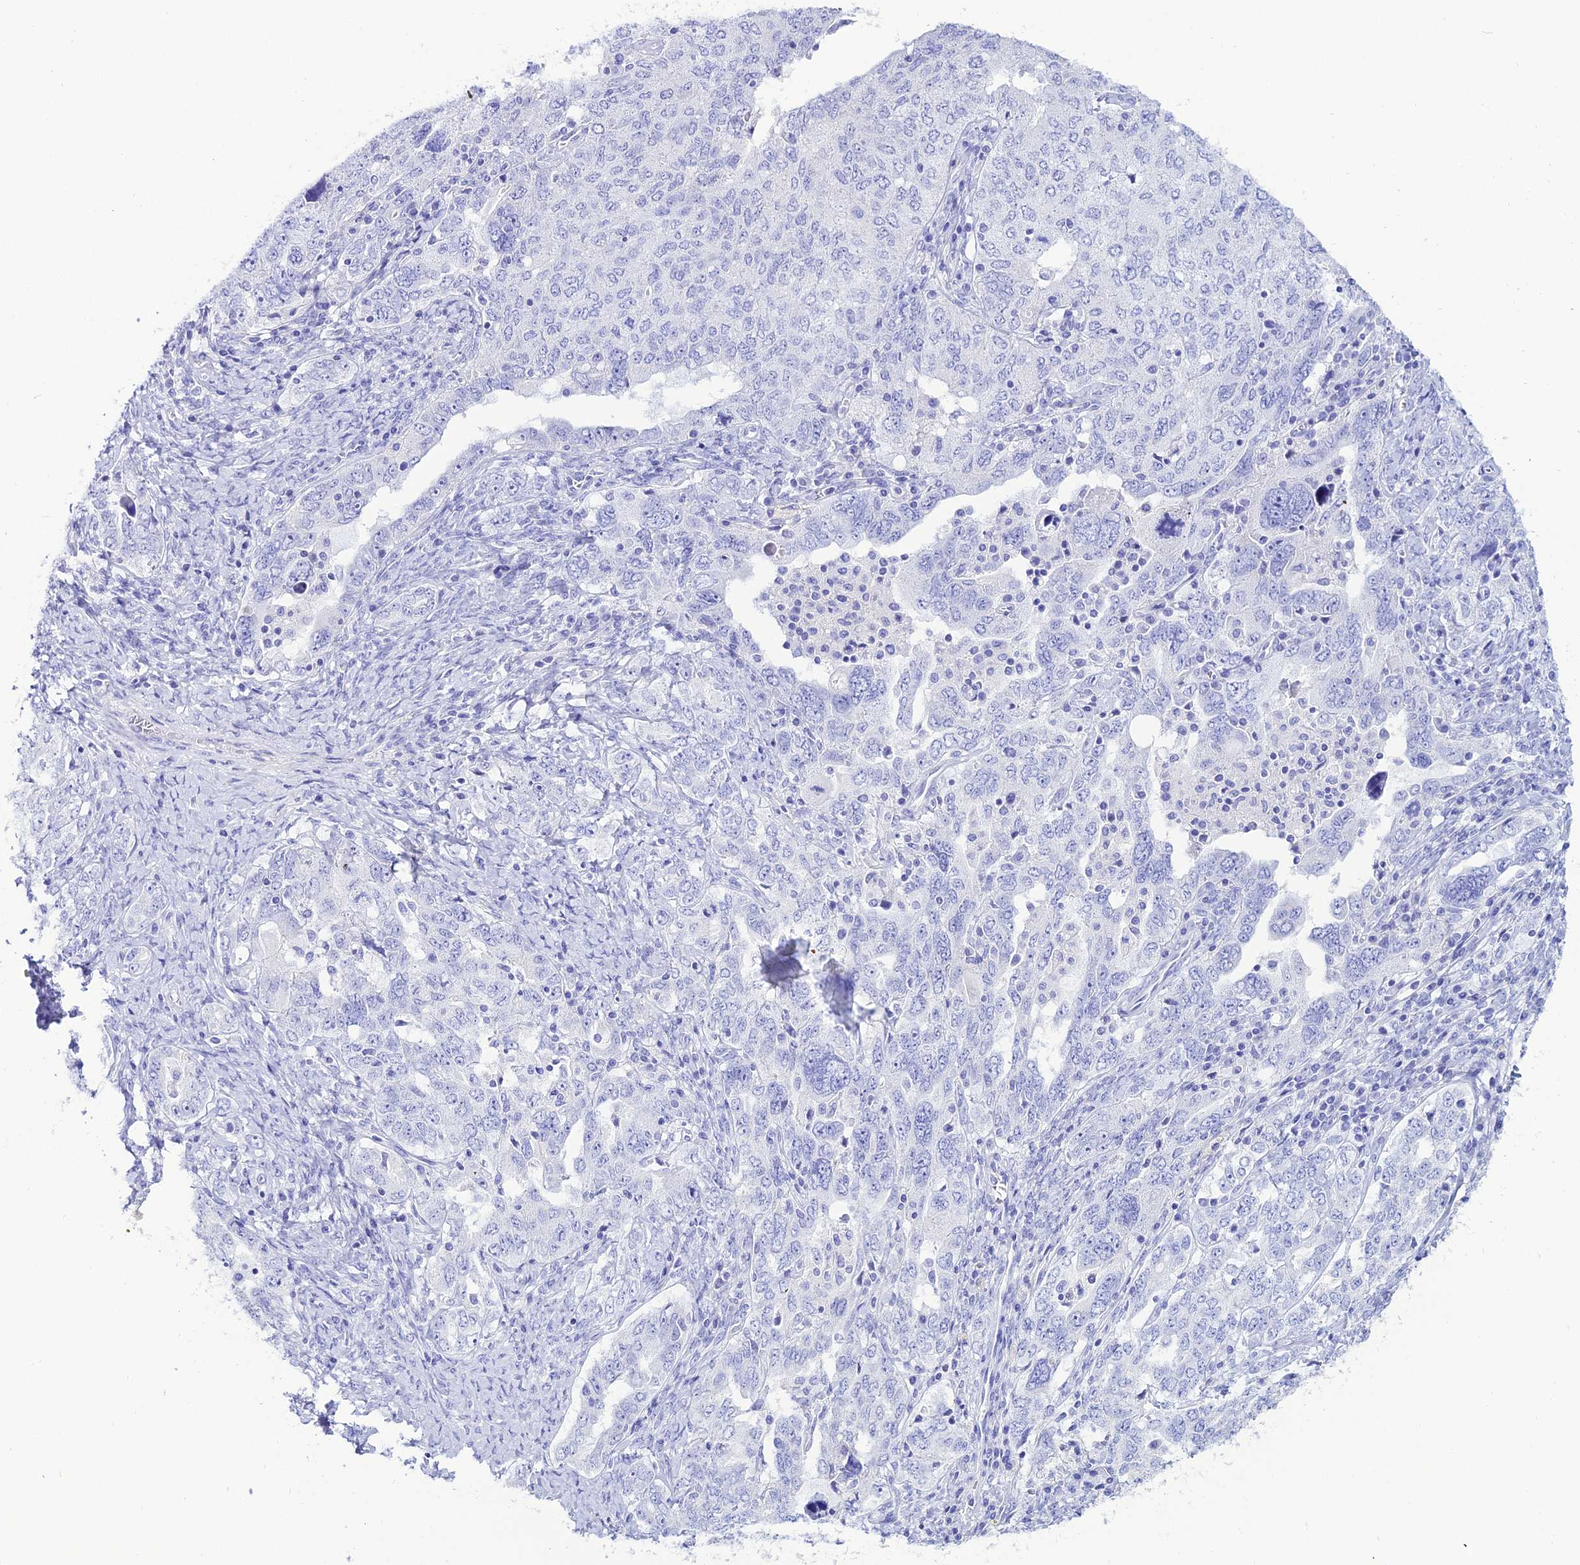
{"staining": {"intensity": "negative", "quantity": "none", "location": "none"}, "tissue": "ovarian cancer", "cell_type": "Tumor cells", "image_type": "cancer", "snomed": [{"axis": "morphology", "description": "Carcinoma, endometroid"}, {"axis": "topography", "description": "Ovary"}], "caption": "Tumor cells show no significant protein expression in ovarian endometroid carcinoma.", "gene": "OR4D5", "patient": {"sex": "female", "age": 62}}